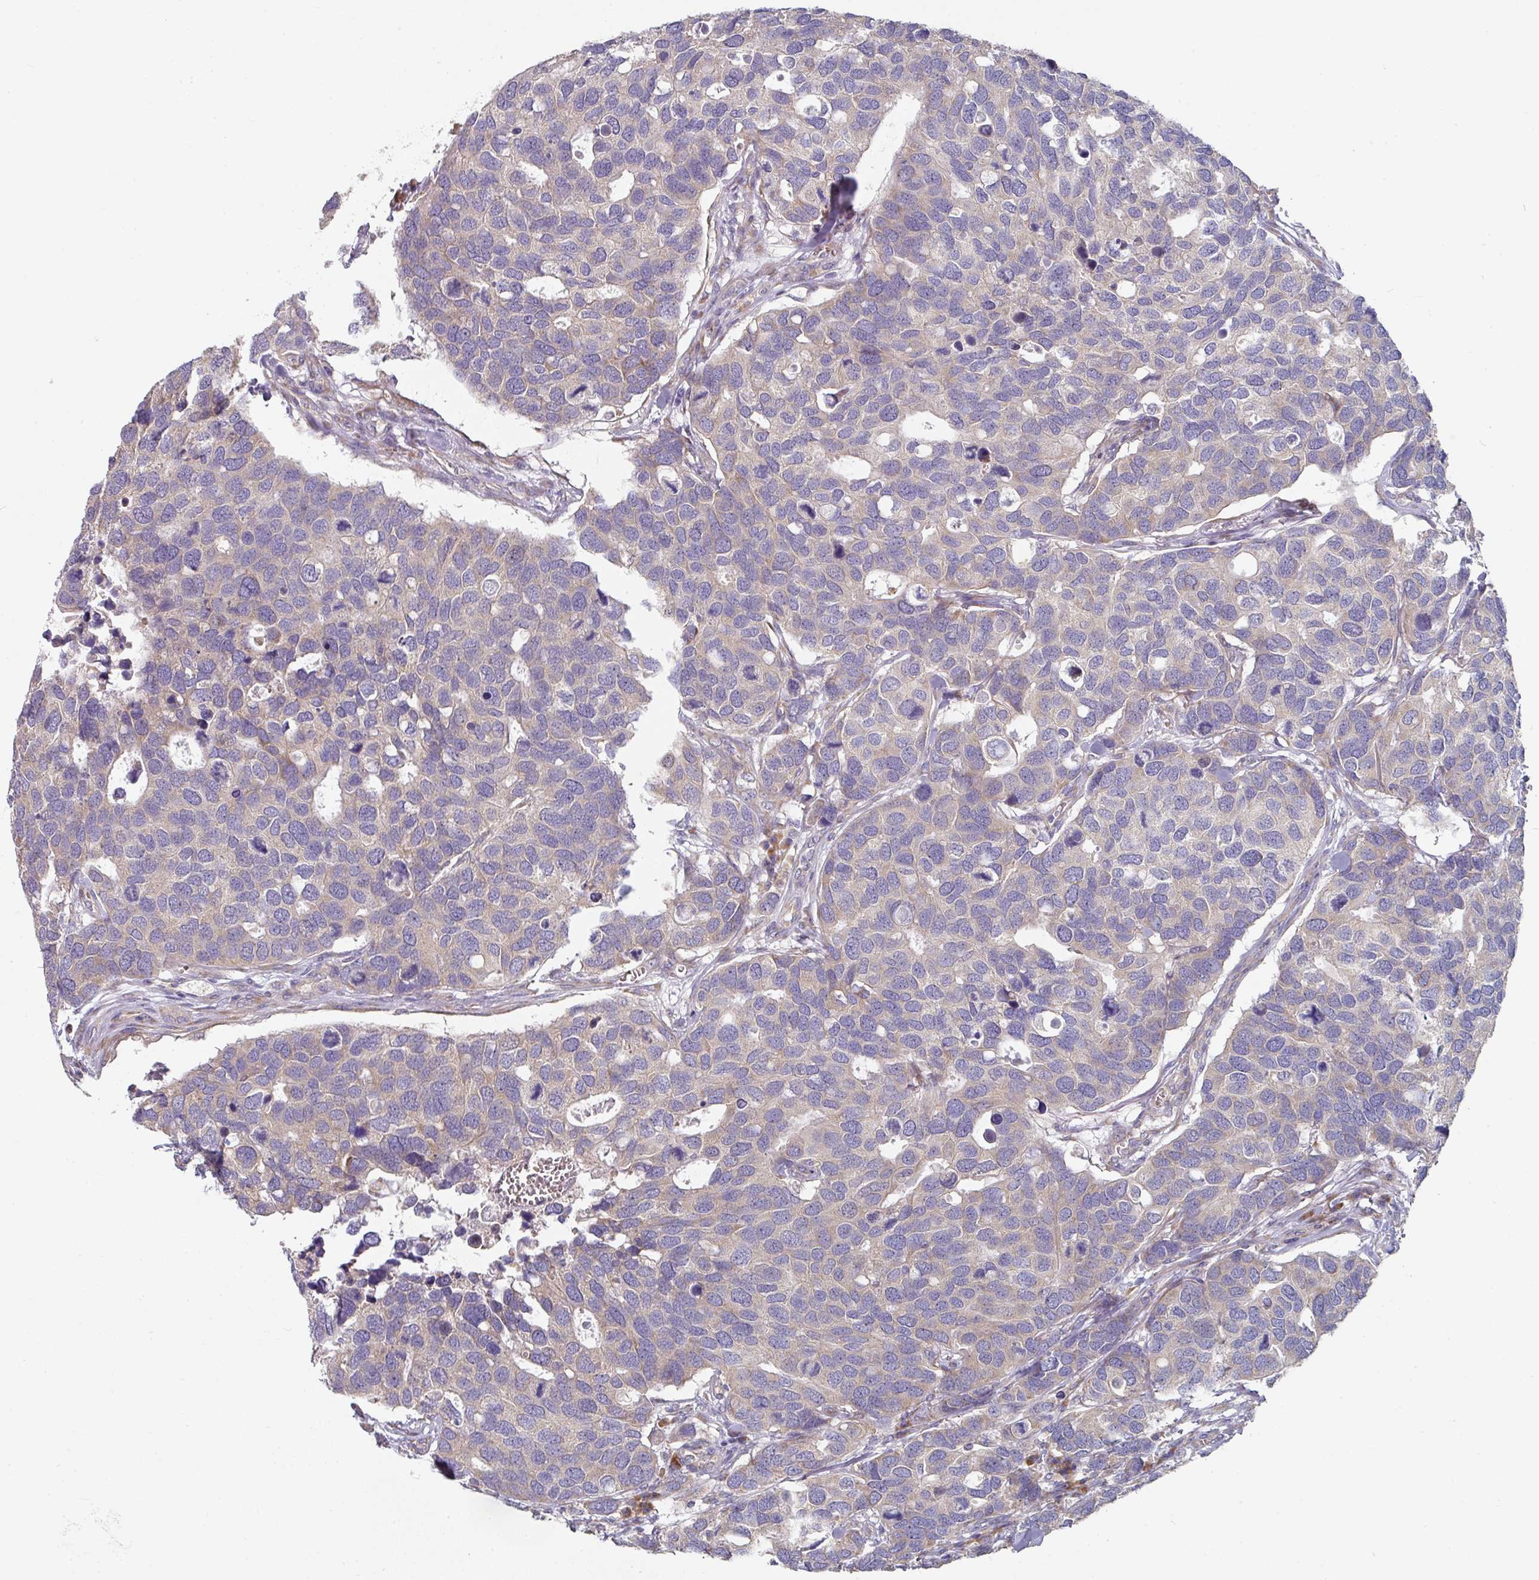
{"staining": {"intensity": "weak", "quantity": "<25%", "location": "cytoplasmic/membranous"}, "tissue": "breast cancer", "cell_type": "Tumor cells", "image_type": "cancer", "snomed": [{"axis": "morphology", "description": "Duct carcinoma"}, {"axis": "topography", "description": "Breast"}], "caption": "Photomicrograph shows no significant protein expression in tumor cells of breast intraductal carcinoma.", "gene": "PYROXD2", "patient": {"sex": "female", "age": 83}}